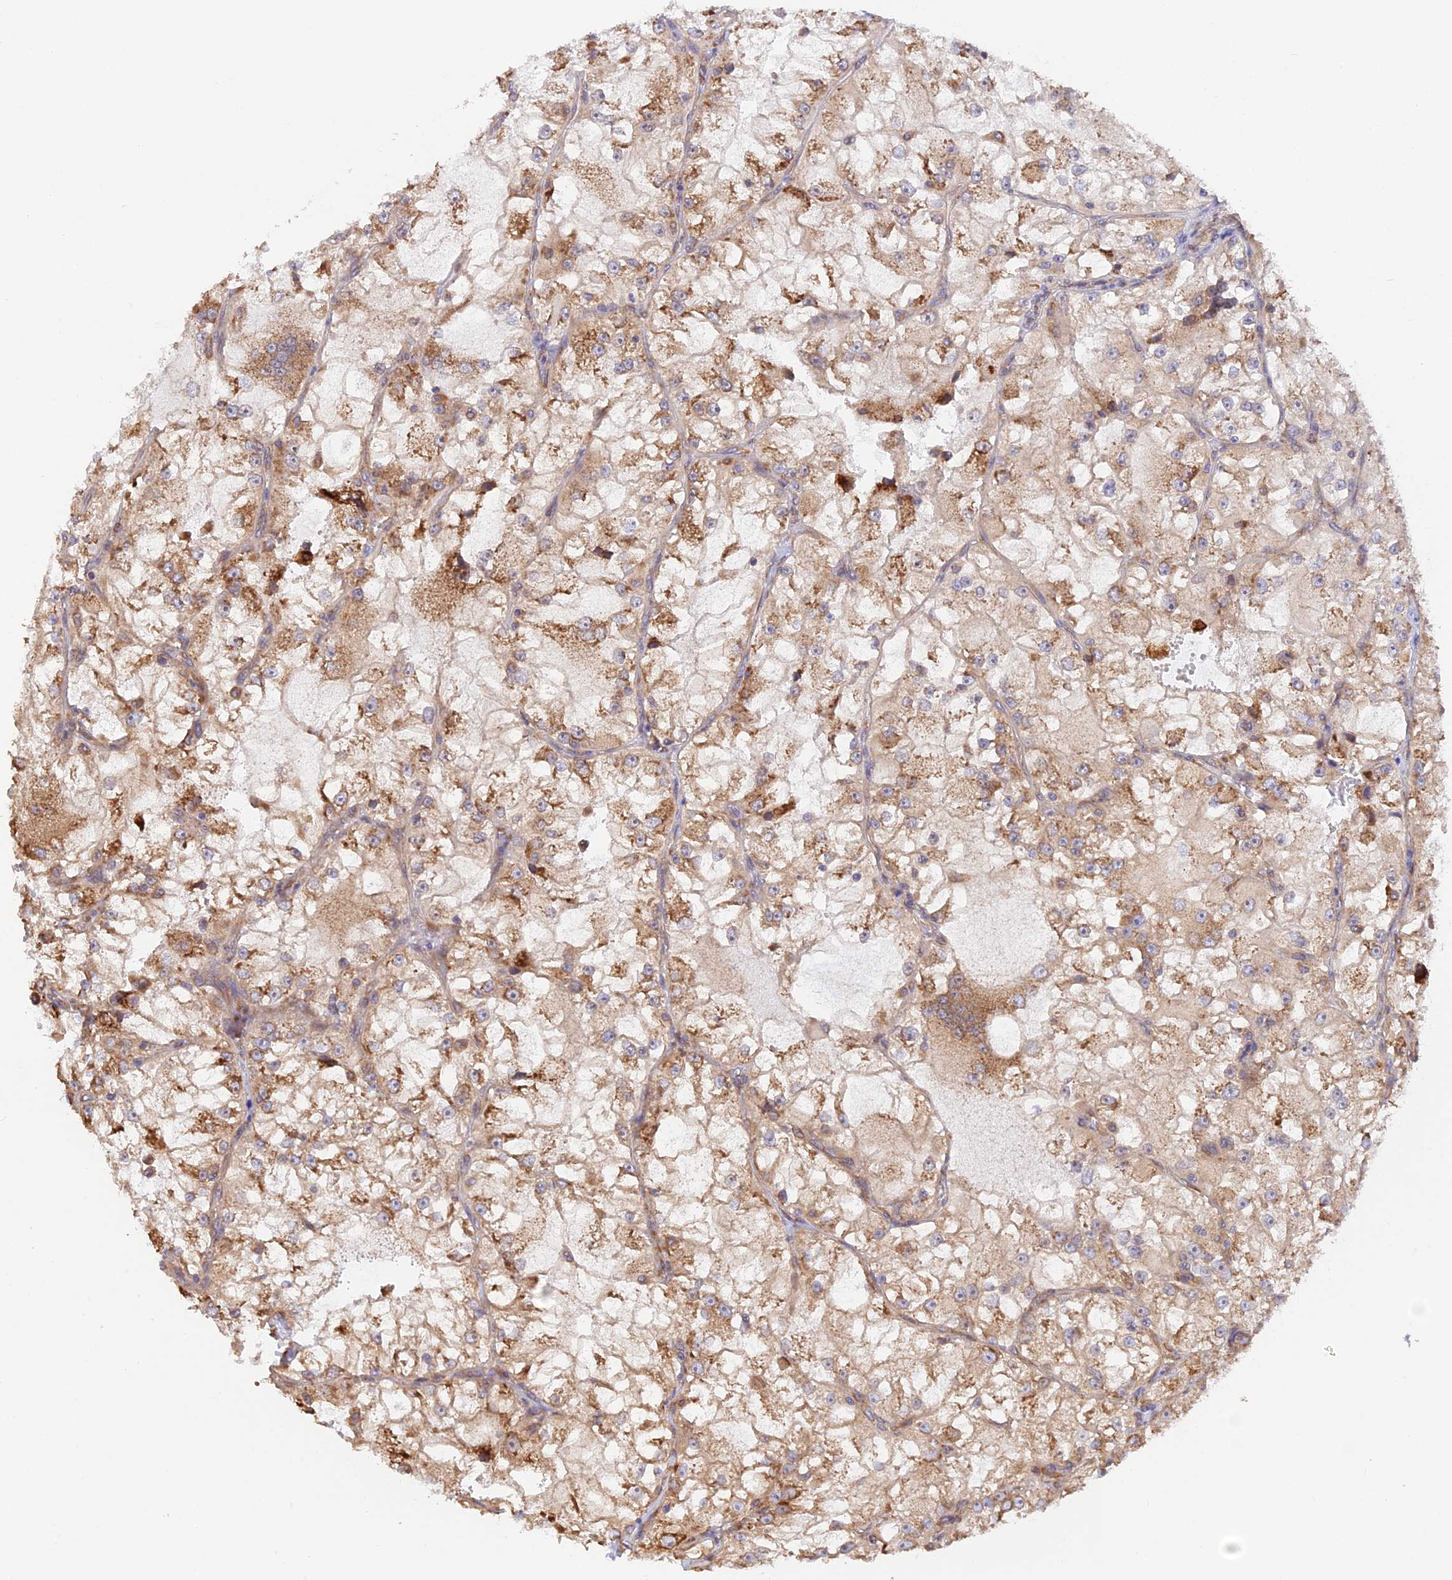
{"staining": {"intensity": "moderate", "quantity": ">75%", "location": "cytoplasmic/membranous"}, "tissue": "renal cancer", "cell_type": "Tumor cells", "image_type": "cancer", "snomed": [{"axis": "morphology", "description": "Adenocarcinoma, NOS"}, {"axis": "topography", "description": "Kidney"}], "caption": "Protein staining of renal adenocarcinoma tissue exhibits moderate cytoplasmic/membranous expression in approximately >75% of tumor cells. The staining was performed using DAB (3,3'-diaminobenzidine) to visualize the protein expression in brown, while the nuclei were stained in blue with hematoxylin (Magnification: 20x).", "gene": "RPL5", "patient": {"sex": "female", "age": 72}}